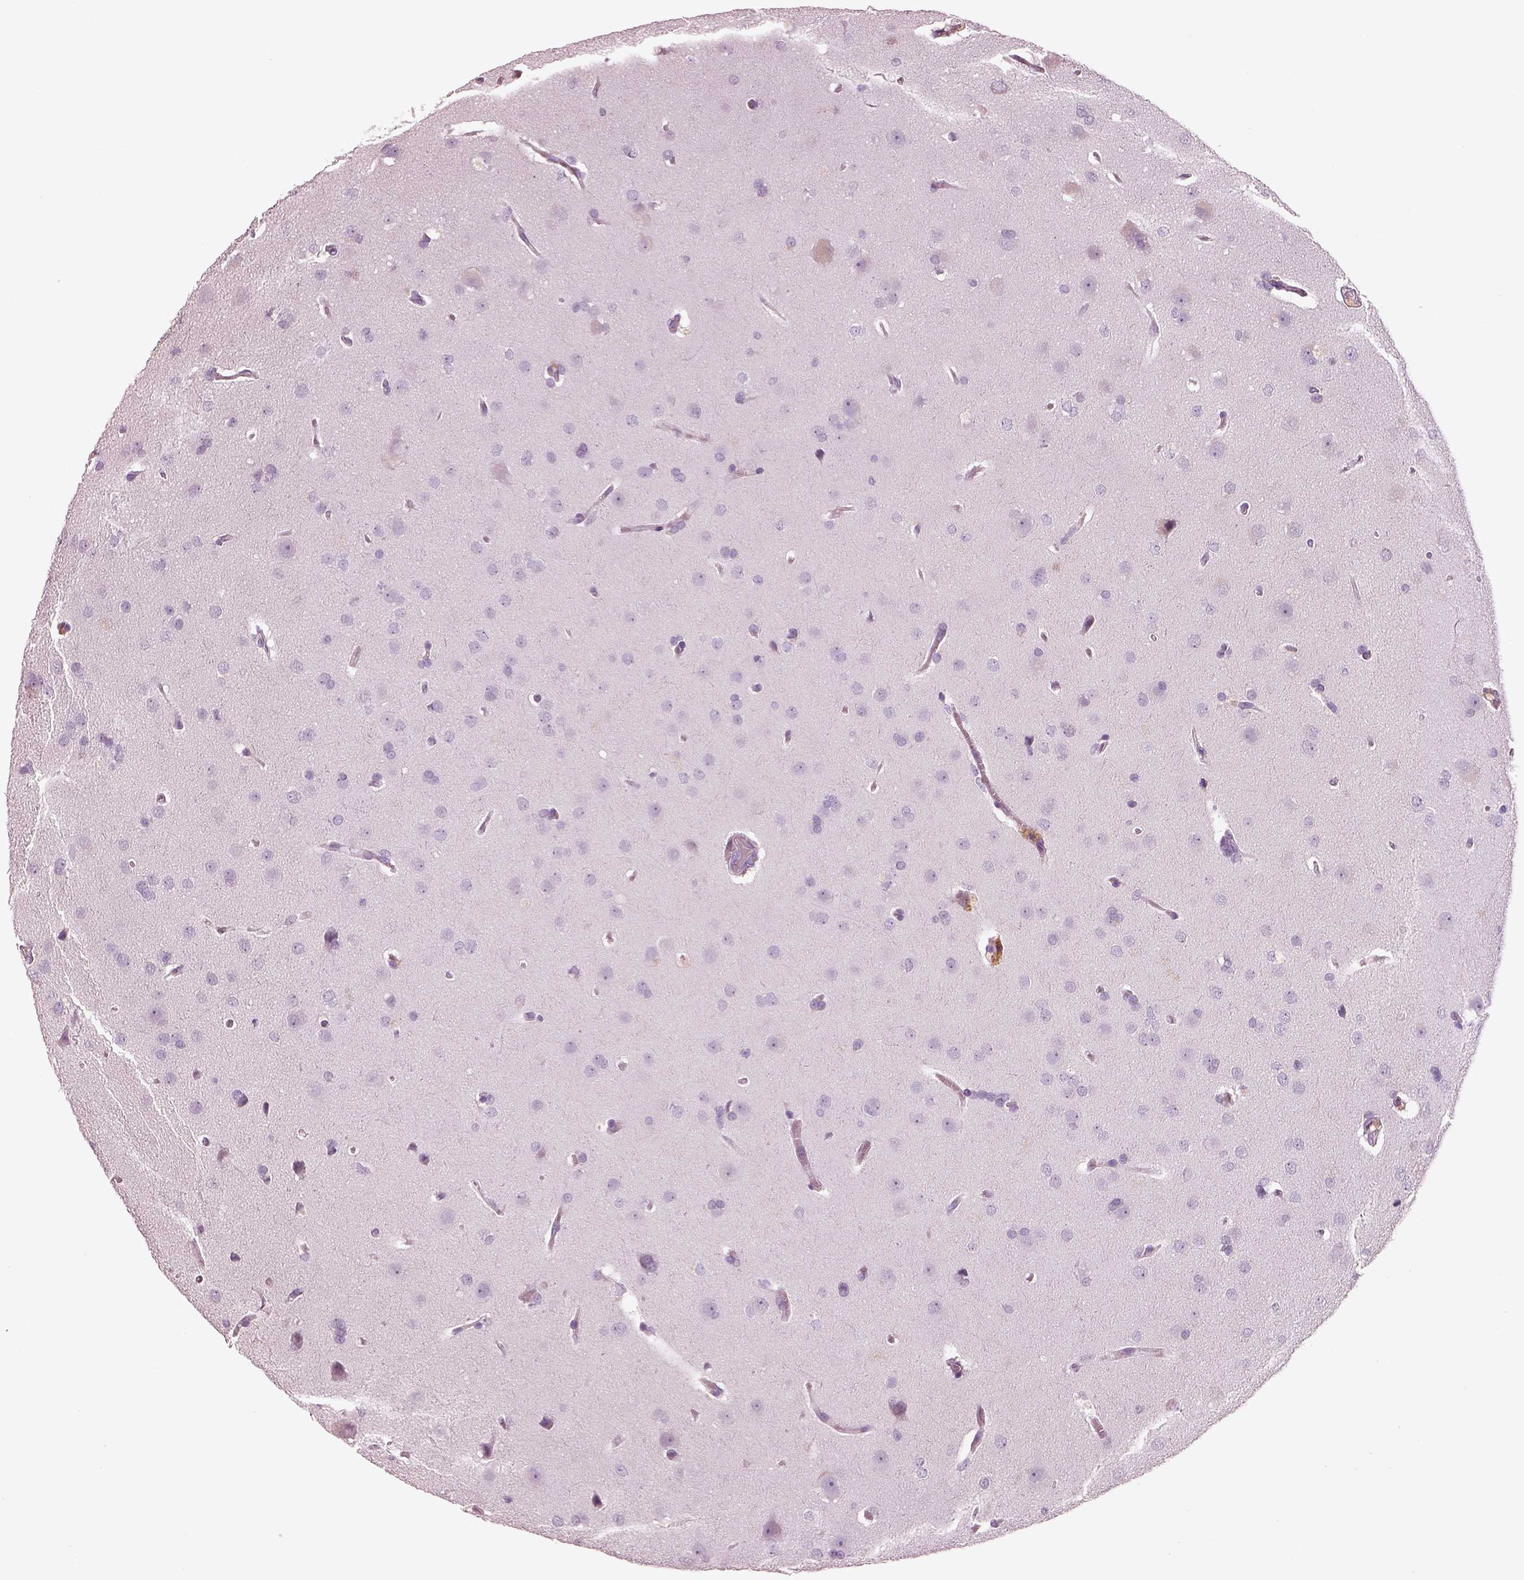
{"staining": {"intensity": "negative", "quantity": "none", "location": "none"}, "tissue": "glioma", "cell_type": "Tumor cells", "image_type": "cancer", "snomed": [{"axis": "morphology", "description": "Glioma, malignant, Low grade"}, {"axis": "topography", "description": "Brain"}], "caption": "High magnification brightfield microscopy of glioma stained with DAB (brown) and counterstained with hematoxylin (blue): tumor cells show no significant staining.", "gene": "IGLL1", "patient": {"sex": "female", "age": 54}}